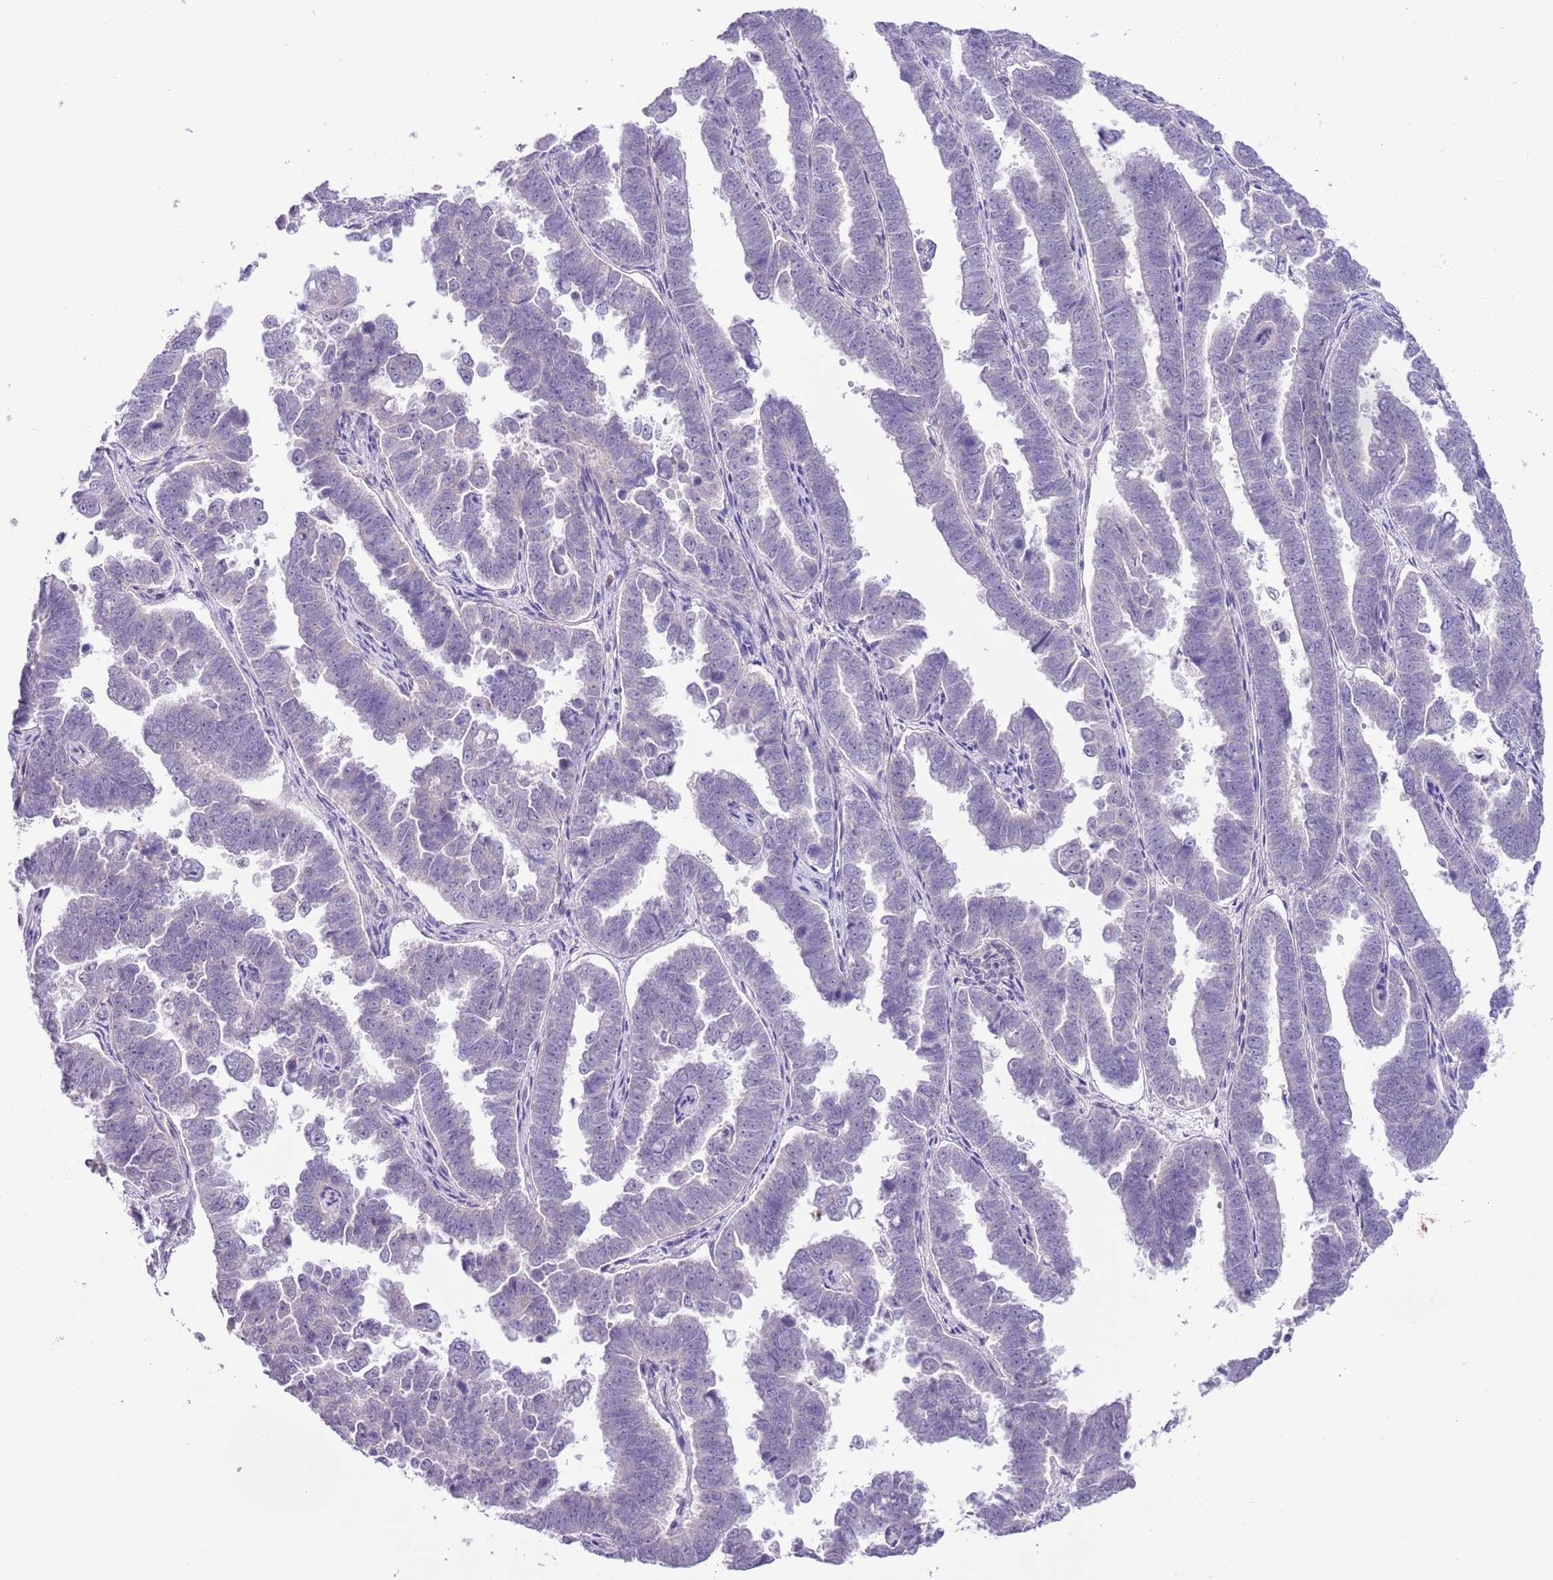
{"staining": {"intensity": "negative", "quantity": "none", "location": "none"}, "tissue": "endometrial cancer", "cell_type": "Tumor cells", "image_type": "cancer", "snomed": [{"axis": "morphology", "description": "Adenocarcinoma, NOS"}, {"axis": "topography", "description": "Endometrium"}], "caption": "High power microscopy image of an immunohistochemistry photomicrograph of endometrial adenocarcinoma, revealing no significant positivity in tumor cells. (Stains: DAB immunohistochemistry (IHC) with hematoxylin counter stain, Microscopy: brightfield microscopy at high magnification).", "gene": "MIDN", "patient": {"sex": "female", "age": 75}}